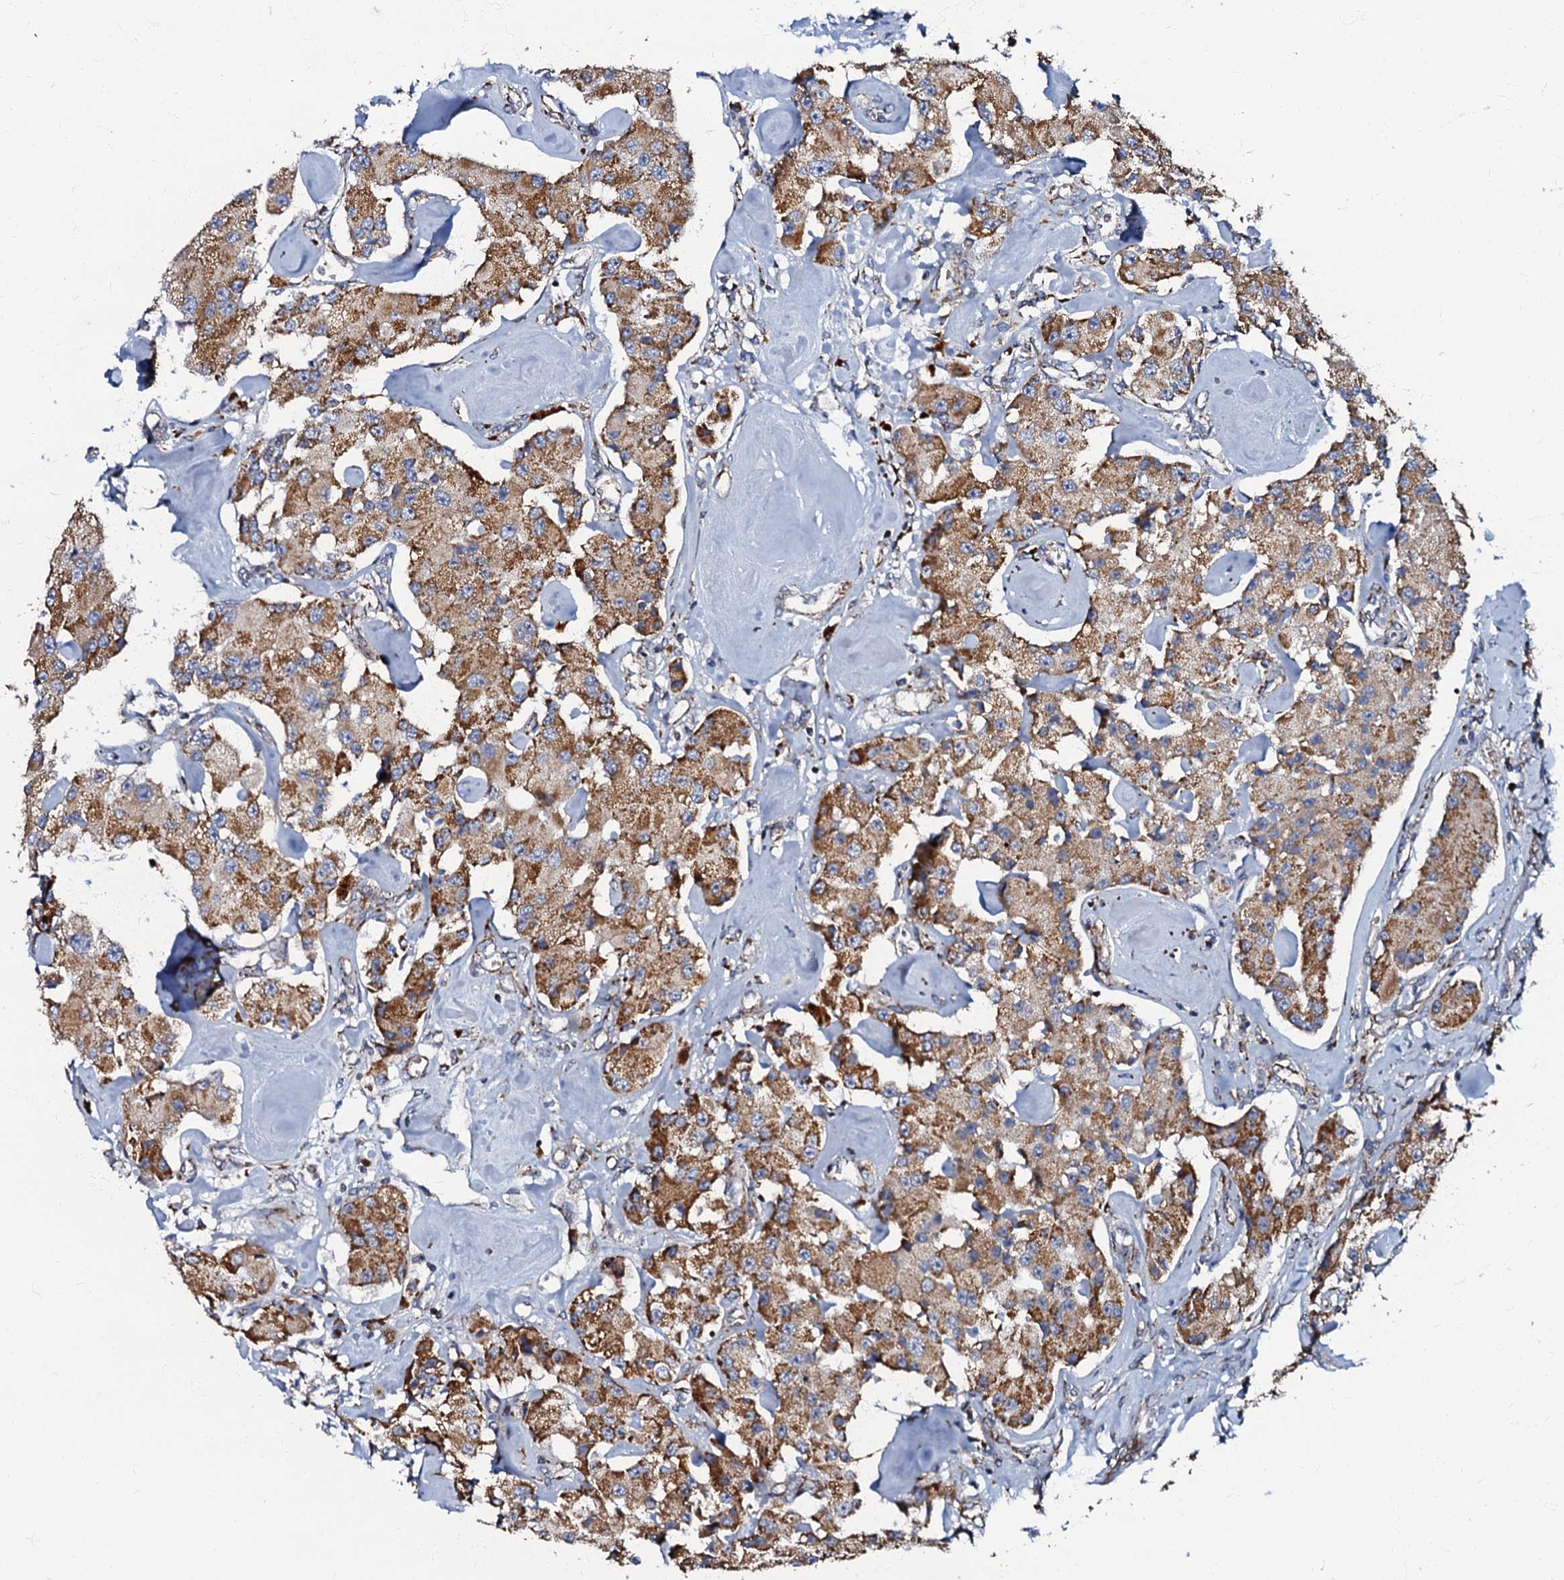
{"staining": {"intensity": "moderate", "quantity": ">75%", "location": "cytoplasmic/membranous"}, "tissue": "carcinoid", "cell_type": "Tumor cells", "image_type": "cancer", "snomed": [{"axis": "morphology", "description": "Carcinoid, malignant, NOS"}, {"axis": "topography", "description": "Pancreas"}], "caption": "This image displays immunohistochemistry (IHC) staining of human carcinoid, with medium moderate cytoplasmic/membranous staining in approximately >75% of tumor cells.", "gene": "NDUFA12", "patient": {"sex": "male", "age": 41}}